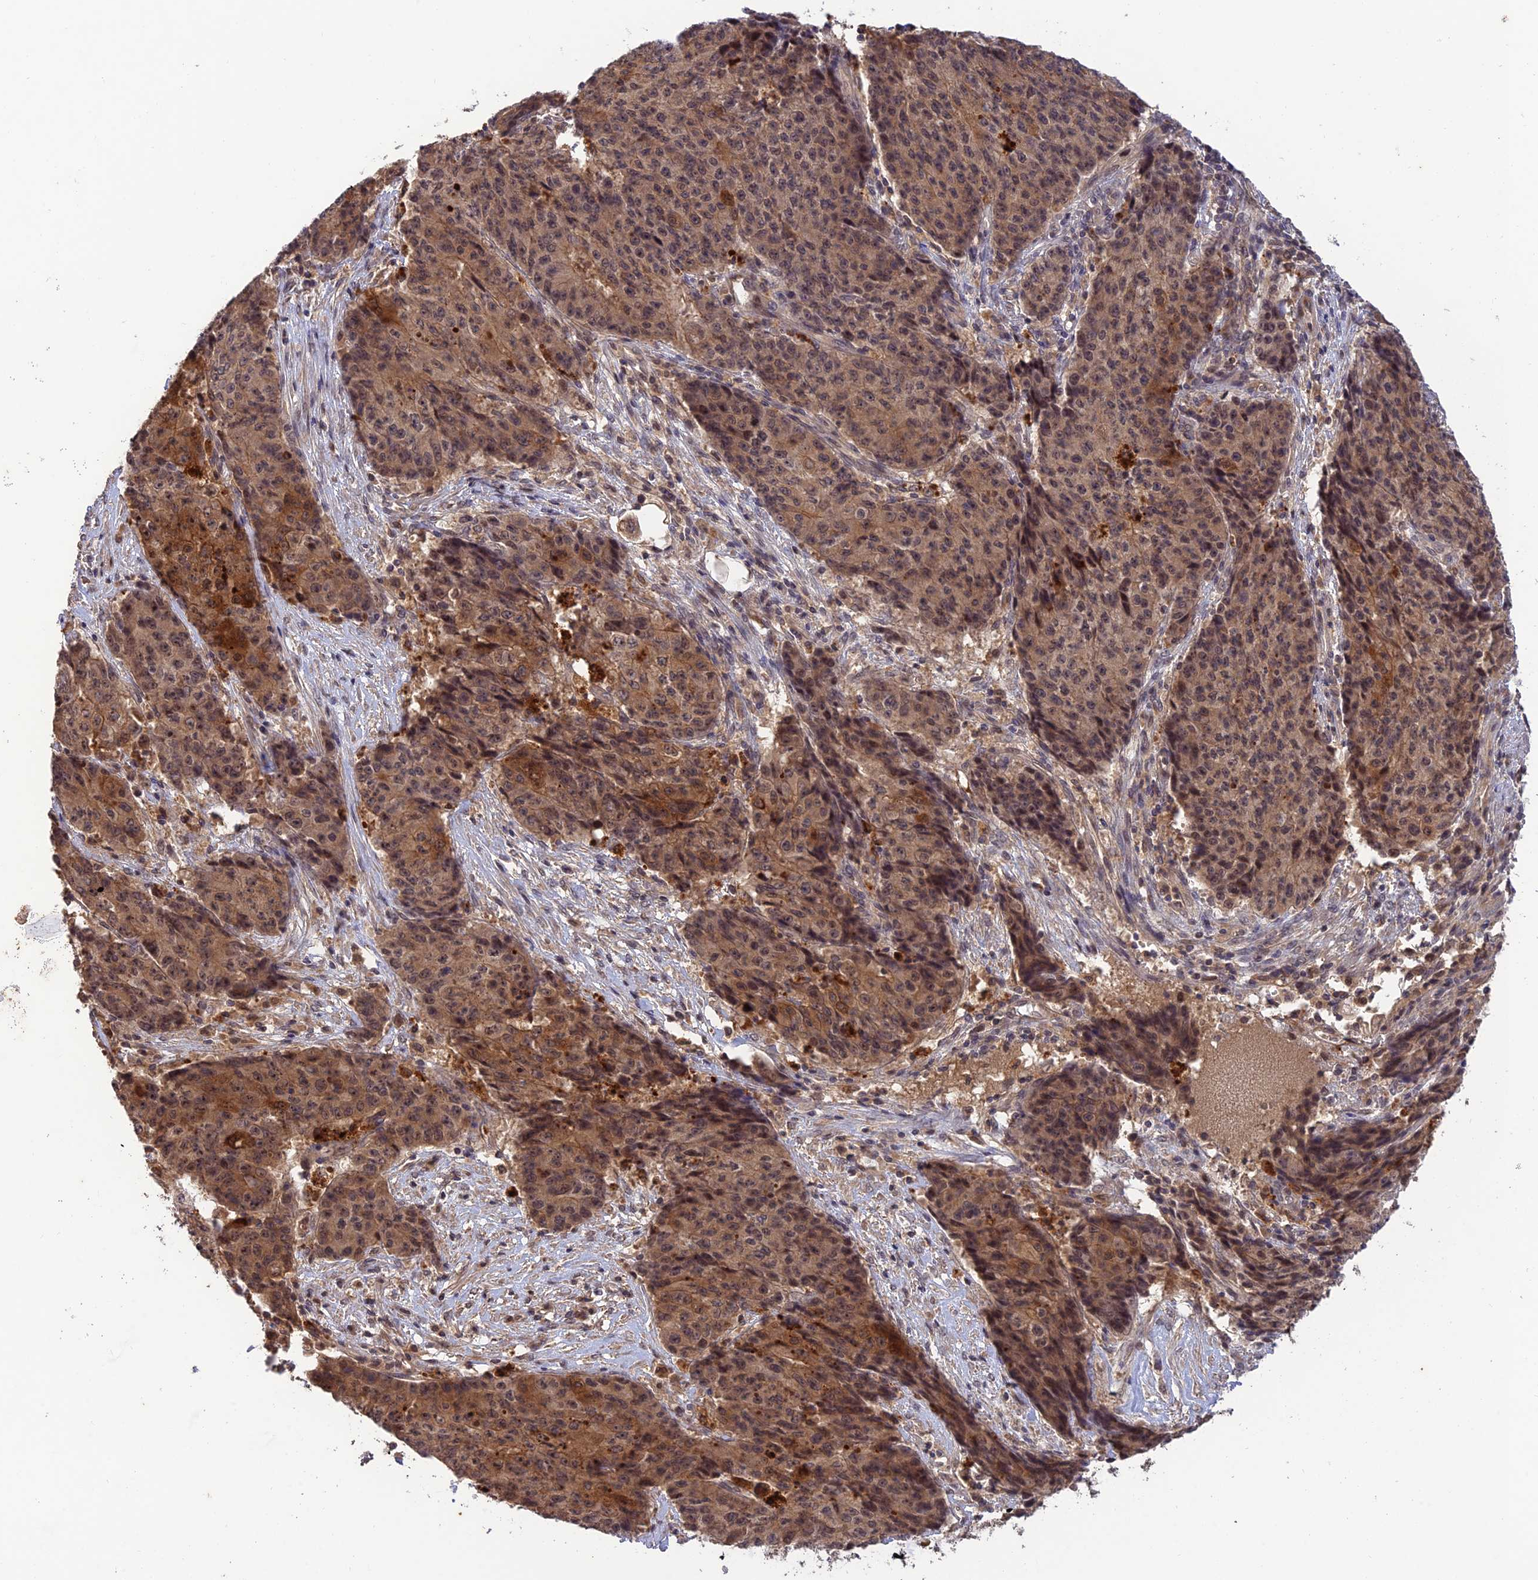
{"staining": {"intensity": "moderate", "quantity": ">75%", "location": "cytoplasmic/membranous,nuclear"}, "tissue": "ovarian cancer", "cell_type": "Tumor cells", "image_type": "cancer", "snomed": [{"axis": "morphology", "description": "Carcinoma, endometroid"}, {"axis": "topography", "description": "Ovary"}], "caption": "Moderate cytoplasmic/membranous and nuclear staining for a protein is identified in approximately >75% of tumor cells of endometroid carcinoma (ovarian) using immunohistochemistry (IHC).", "gene": "REV1", "patient": {"sex": "female", "age": 42}}